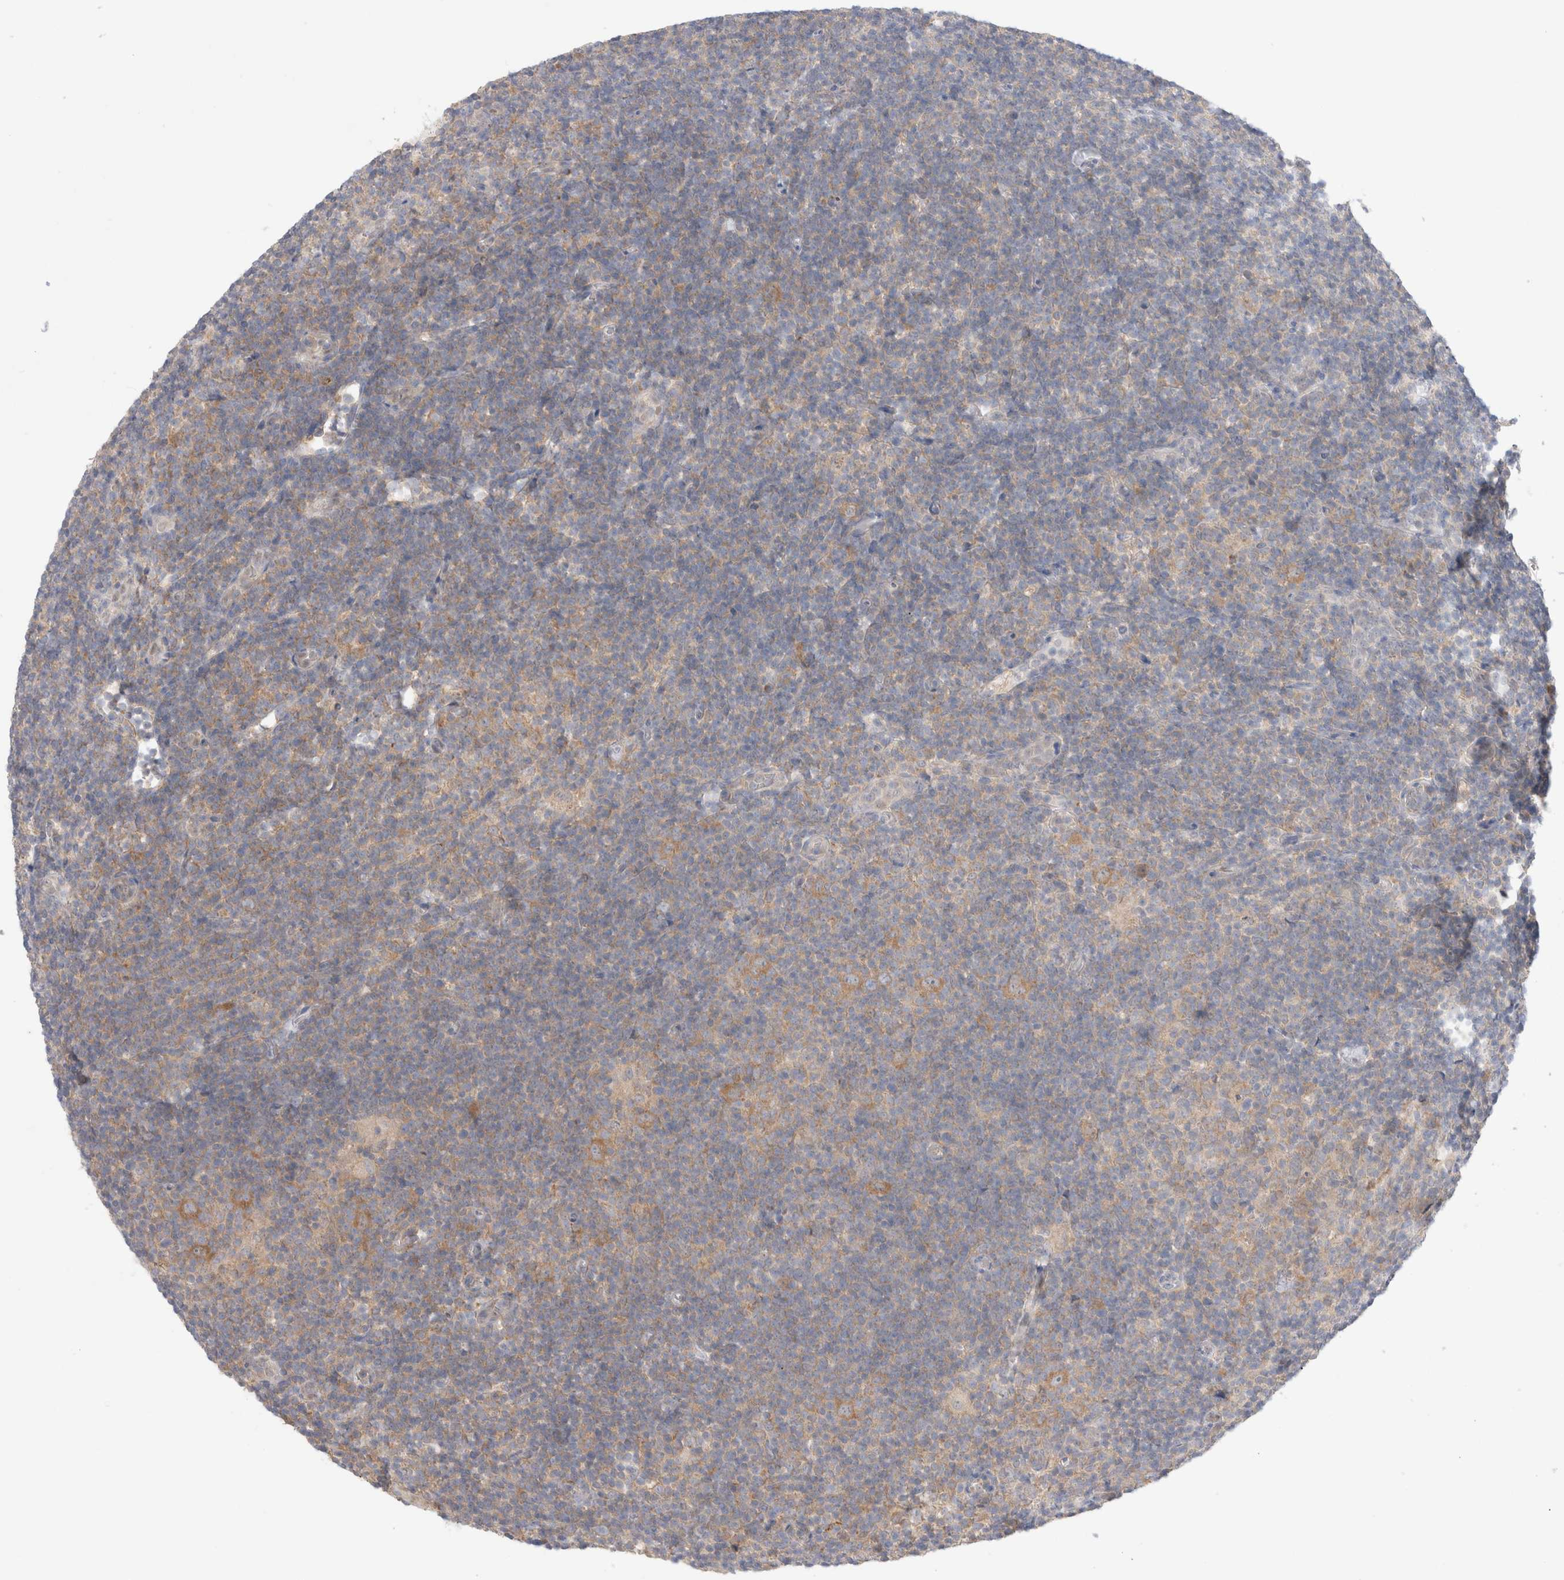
{"staining": {"intensity": "moderate", "quantity": "25%-75%", "location": "cytoplasmic/membranous"}, "tissue": "lymphoma", "cell_type": "Tumor cells", "image_type": "cancer", "snomed": [{"axis": "morphology", "description": "Hodgkin's disease, NOS"}, {"axis": "topography", "description": "Lymph node"}], "caption": "Lymphoma was stained to show a protein in brown. There is medium levels of moderate cytoplasmic/membranous positivity in approximately 25%-75% of tumor cells.", "gene": "NDOR1", "patient": {"sex": "female", "age": 57}}